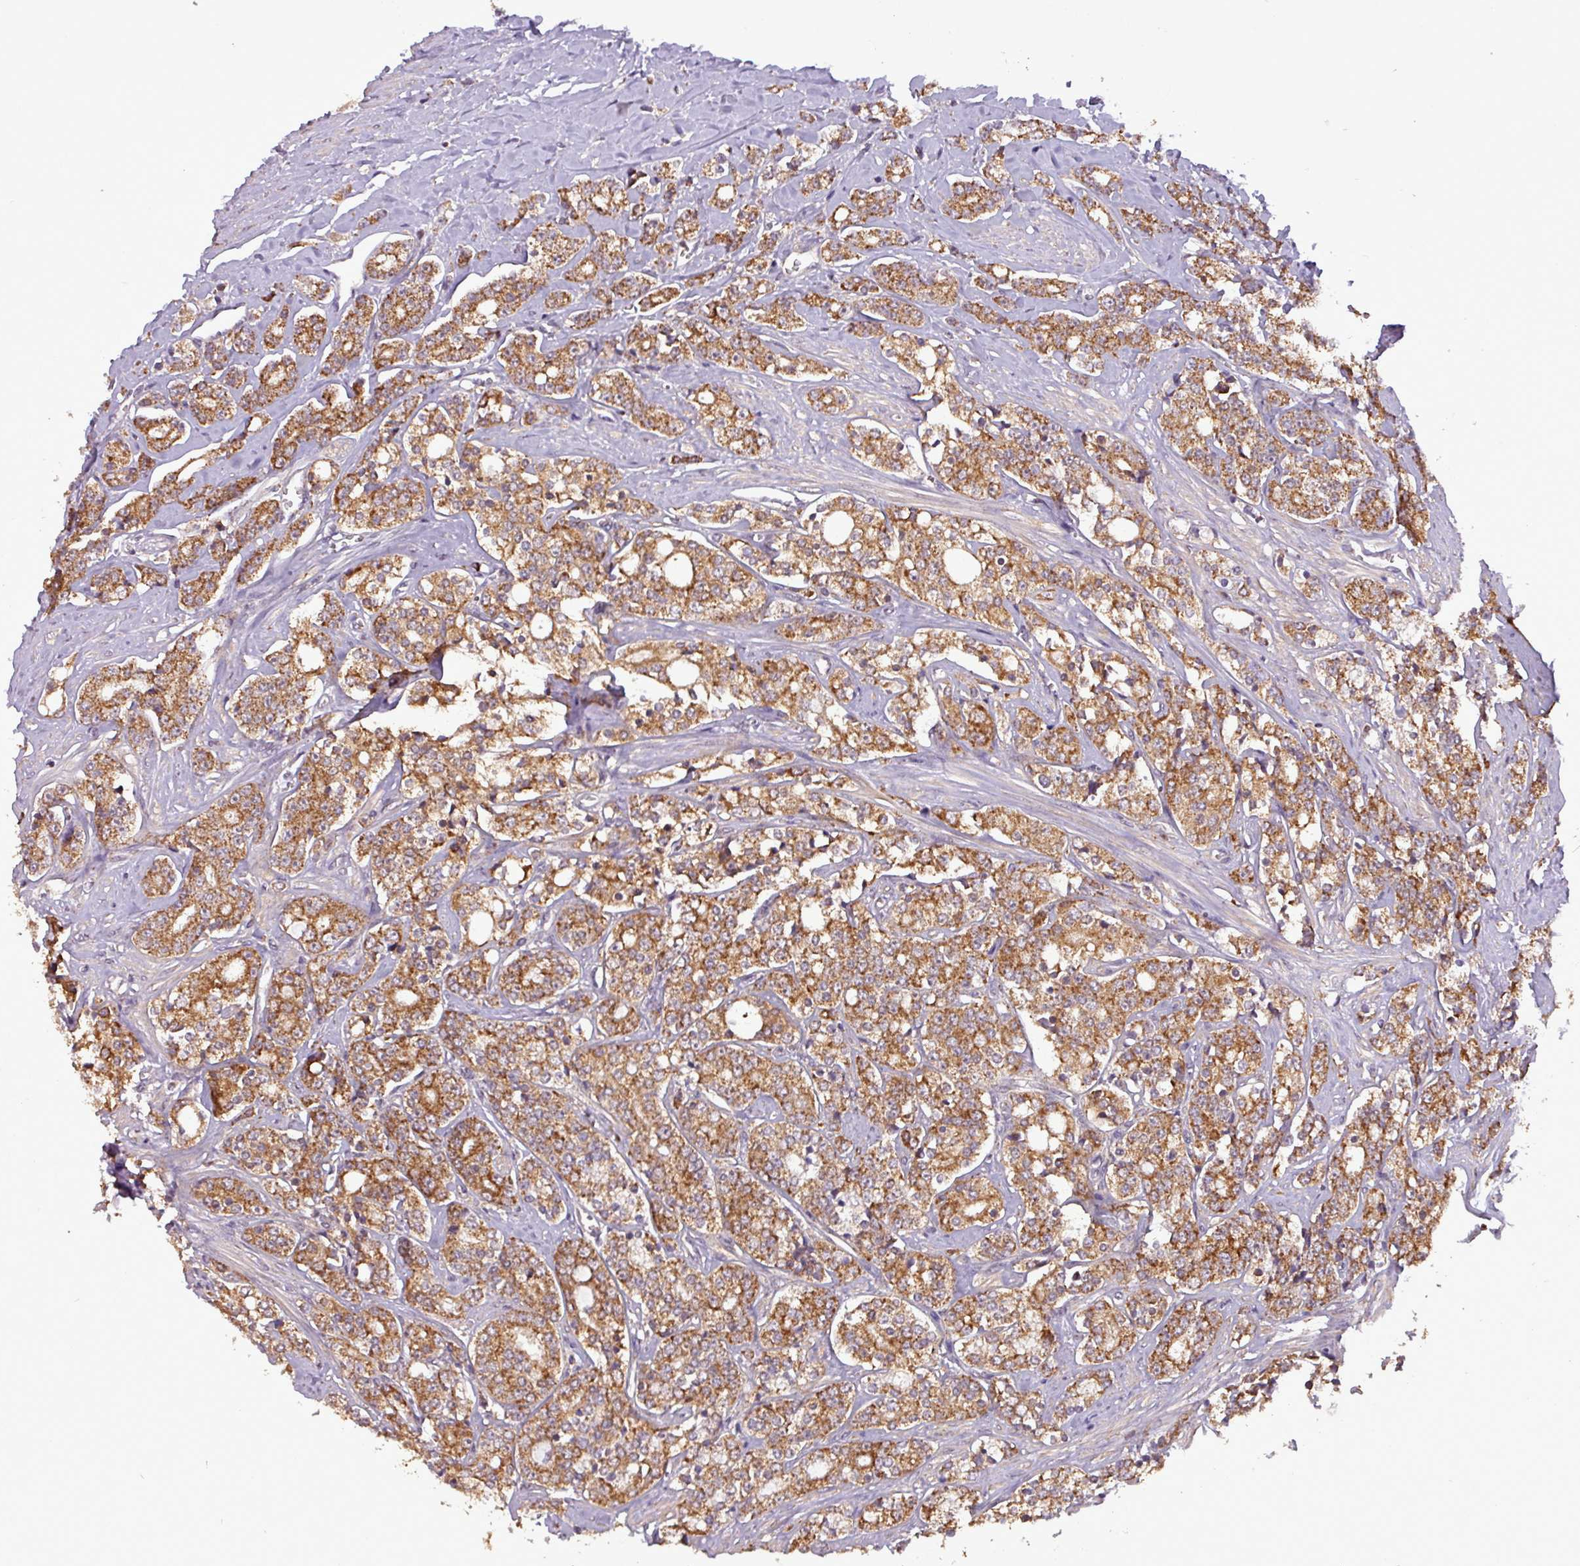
{"staining": {"intensity": "strong", "quantity": ">75%", "location": "cytoplasmic/membranous"}, "tissue": "prostate cancer", "cell_type": "Tumor cells", "image_type": "cancer", "snomed": [{"axis": "morphology", "description": "Adenocarcinoma, High grade"}, {"axis": "topography", "description": "Prostate"}], "caption": "IHC of high-grade adenocarcinoma (prostate) displays high levels of strong cytoplasmic/membranous positivity in about >75% of tumor cells.", "gene": "MCTP2", "patient": {"sex": "male", "age": 62}}